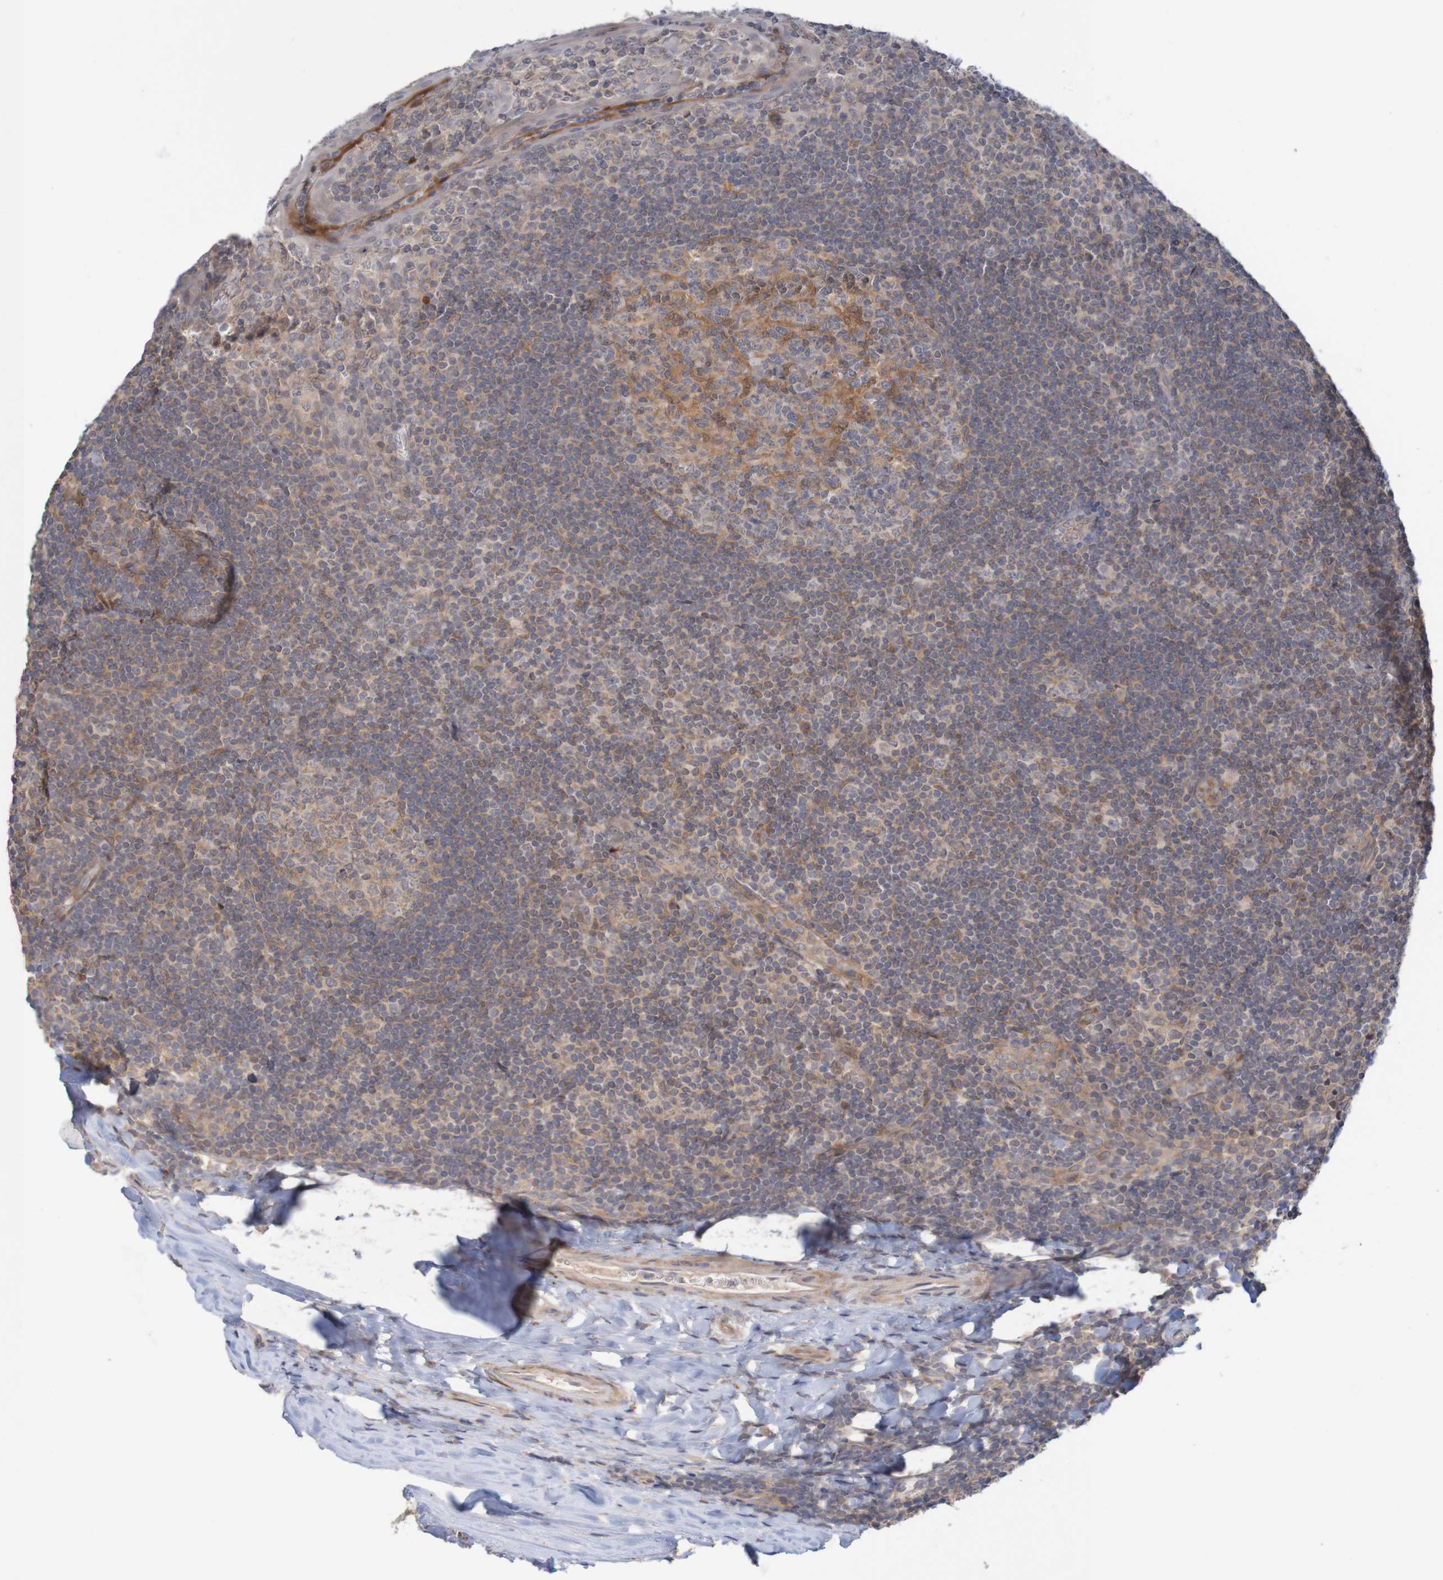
{"staining": {"intensity": "moderate", "quantity": "25%-75%", "location": "cytoplasmic/membranous"}, "tissue": "tonsil", "cell_type": "Germinal center cells", "image_type": "normal", "snomed": [{"axis": "morphology", "description": "Normal tissue, NOS"}, {"axis": "topography", "description": "Tonsil"}], "caption": "Protein expression analysis of normal human tonsil reveals moderate cytoplasmic/membranous staining in approximately 25%-75% of germinal center cells. Using DAB (3,3'-diaminobenzidine) (brown) and hematoxylin (blue) stains, captured at high magnification using brightfield microscopy.", "gene": "ANKK1", "patient": {"sex": "male", "age": 37}}